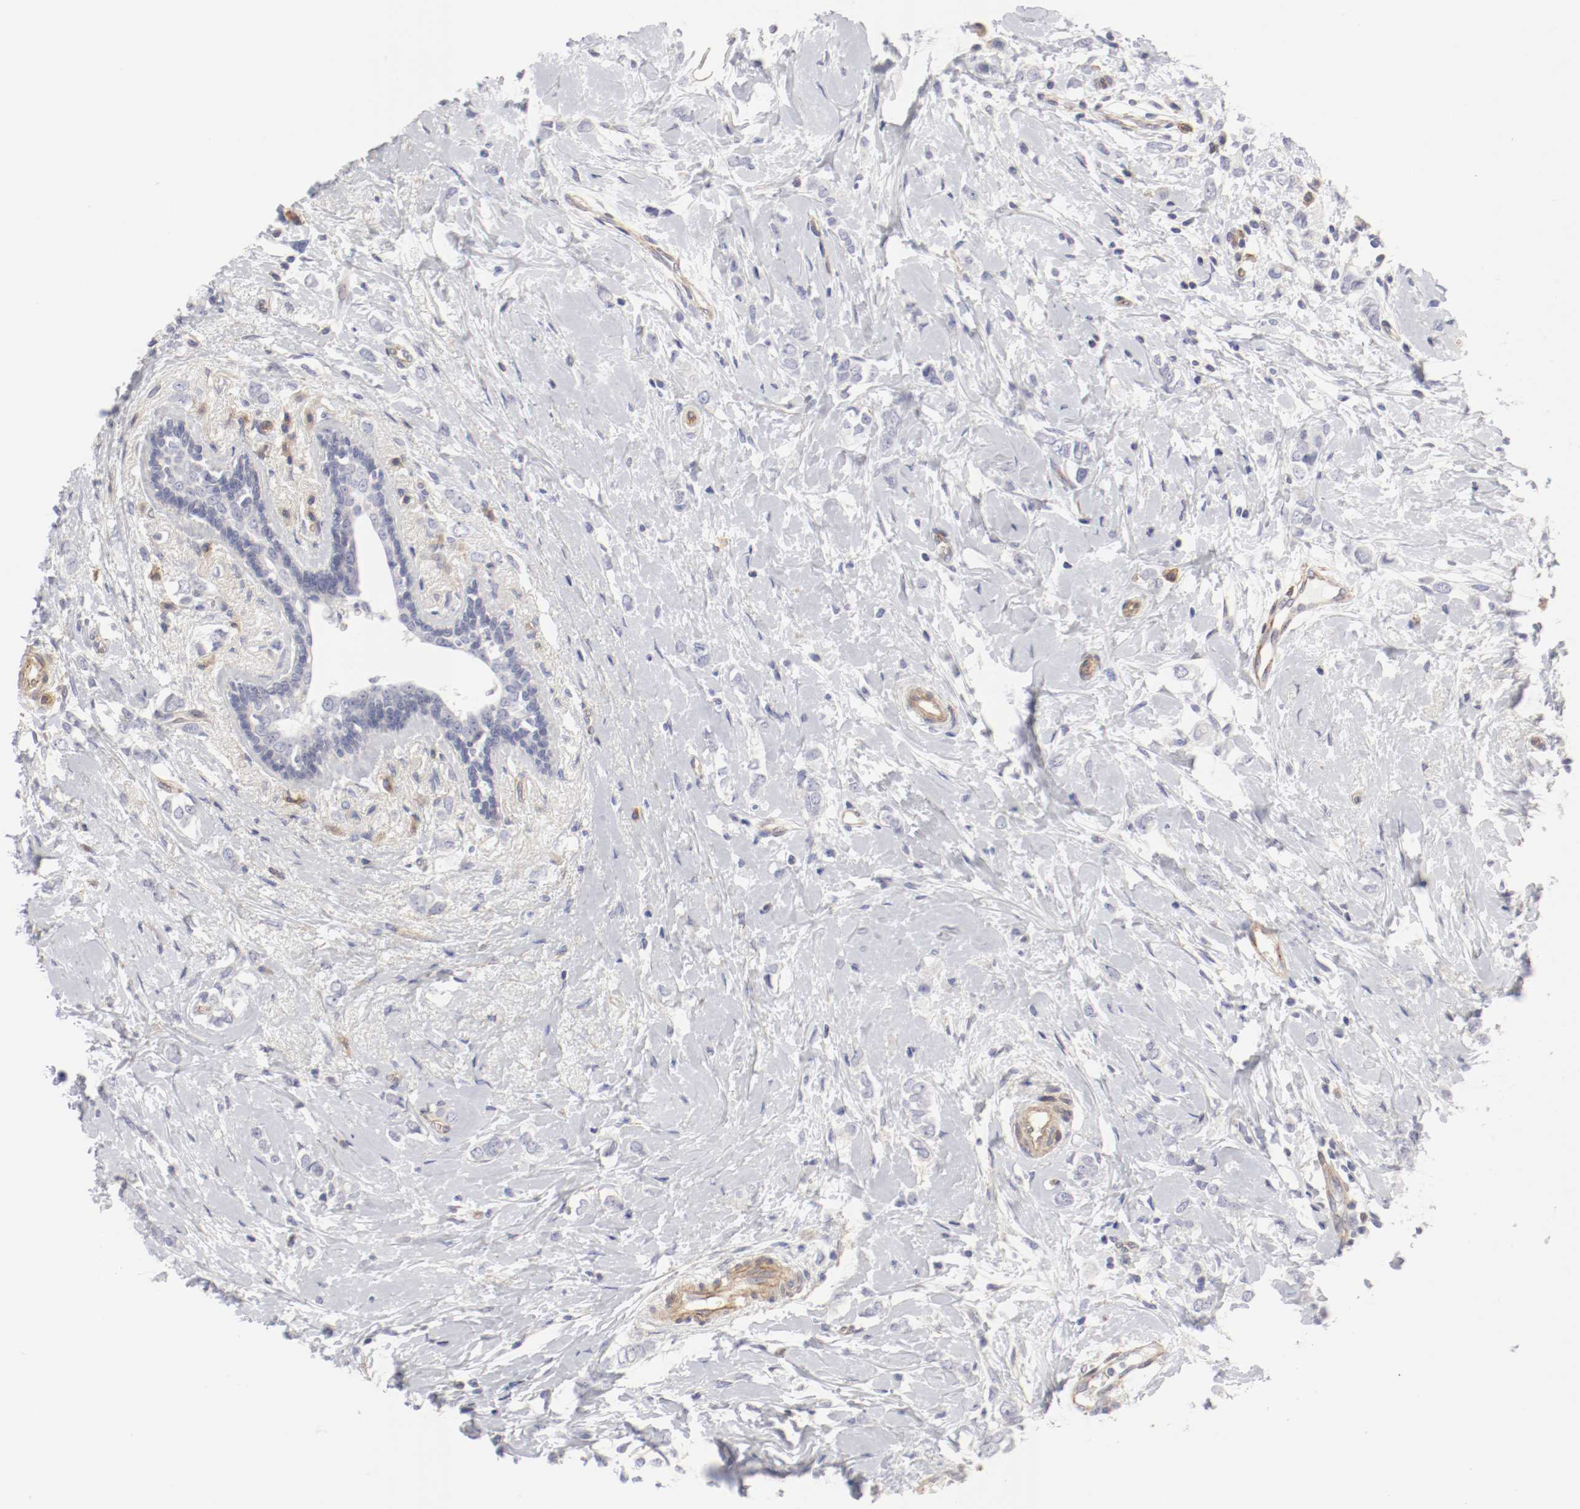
{"staining": {"intensity": "negative", "quantity": "none", "location": "none"}, "tissue": "breast cancer", "cell_type": "Tumor cells", "image_type": "cancer", "snomed": [{"axis": "morphology", "description": "Normal tissue, NOS"}, {"axis": "morphology", "description": "Lobular carcinoma"}, {"axis": "topography", "description": "Breast"}], "caption": "IHC micrograph of breast lobular carcinoma stained for a protein (brown), which shows no expression in tumor cells. The staining was performed using DAB to visualize the protein expression in brown, while the nuclei were stained in blue with hematoxylin (Magnification: 20x).", "gene": "LAX1", "patient": {"sex": "female", "age": 47}}